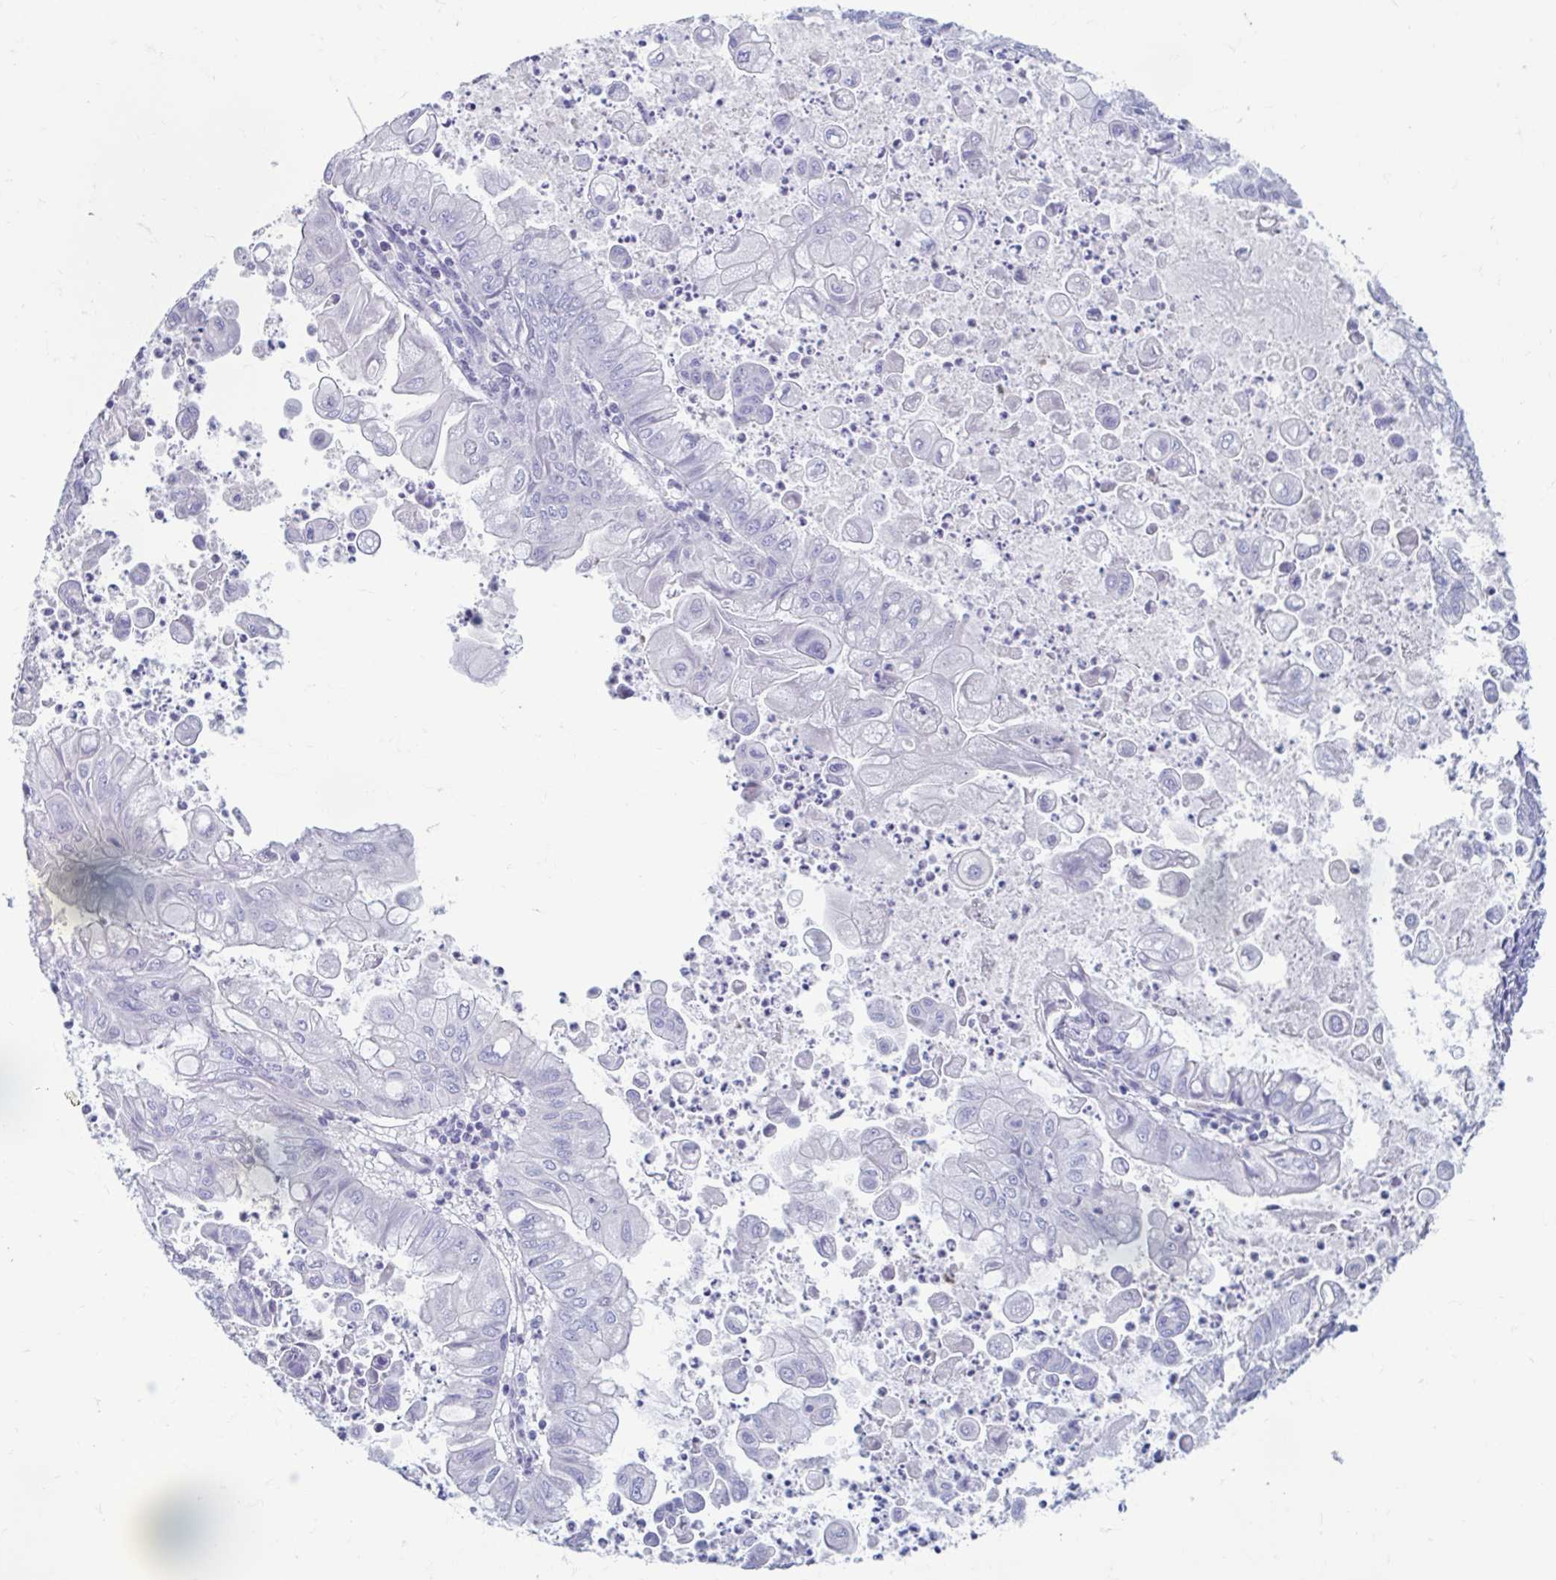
{"staining": {"intensity": "negative", "quantity": "none", "location": "none"}, "tissue": "stomach cancer", "cell_type": "Tumor cells", "image_type": "cancer", "snomed": [{"axis": "morphology", "description": "Adenocarcinoma, NOS"}, {"axis": "topography", "description": "Stomach, upper"}], "caption": "Immunohistochemistry (IHC) of stomach cancer (adenocarcinoma) reveals no staining in tumor cells. (DAB (3,3'-diaminobenzidine) immunohistochemistry visualized using brightfield microscopy, high magnification).", "gene": "MORC4", "patient": {"sex": "male", "age": 80}}